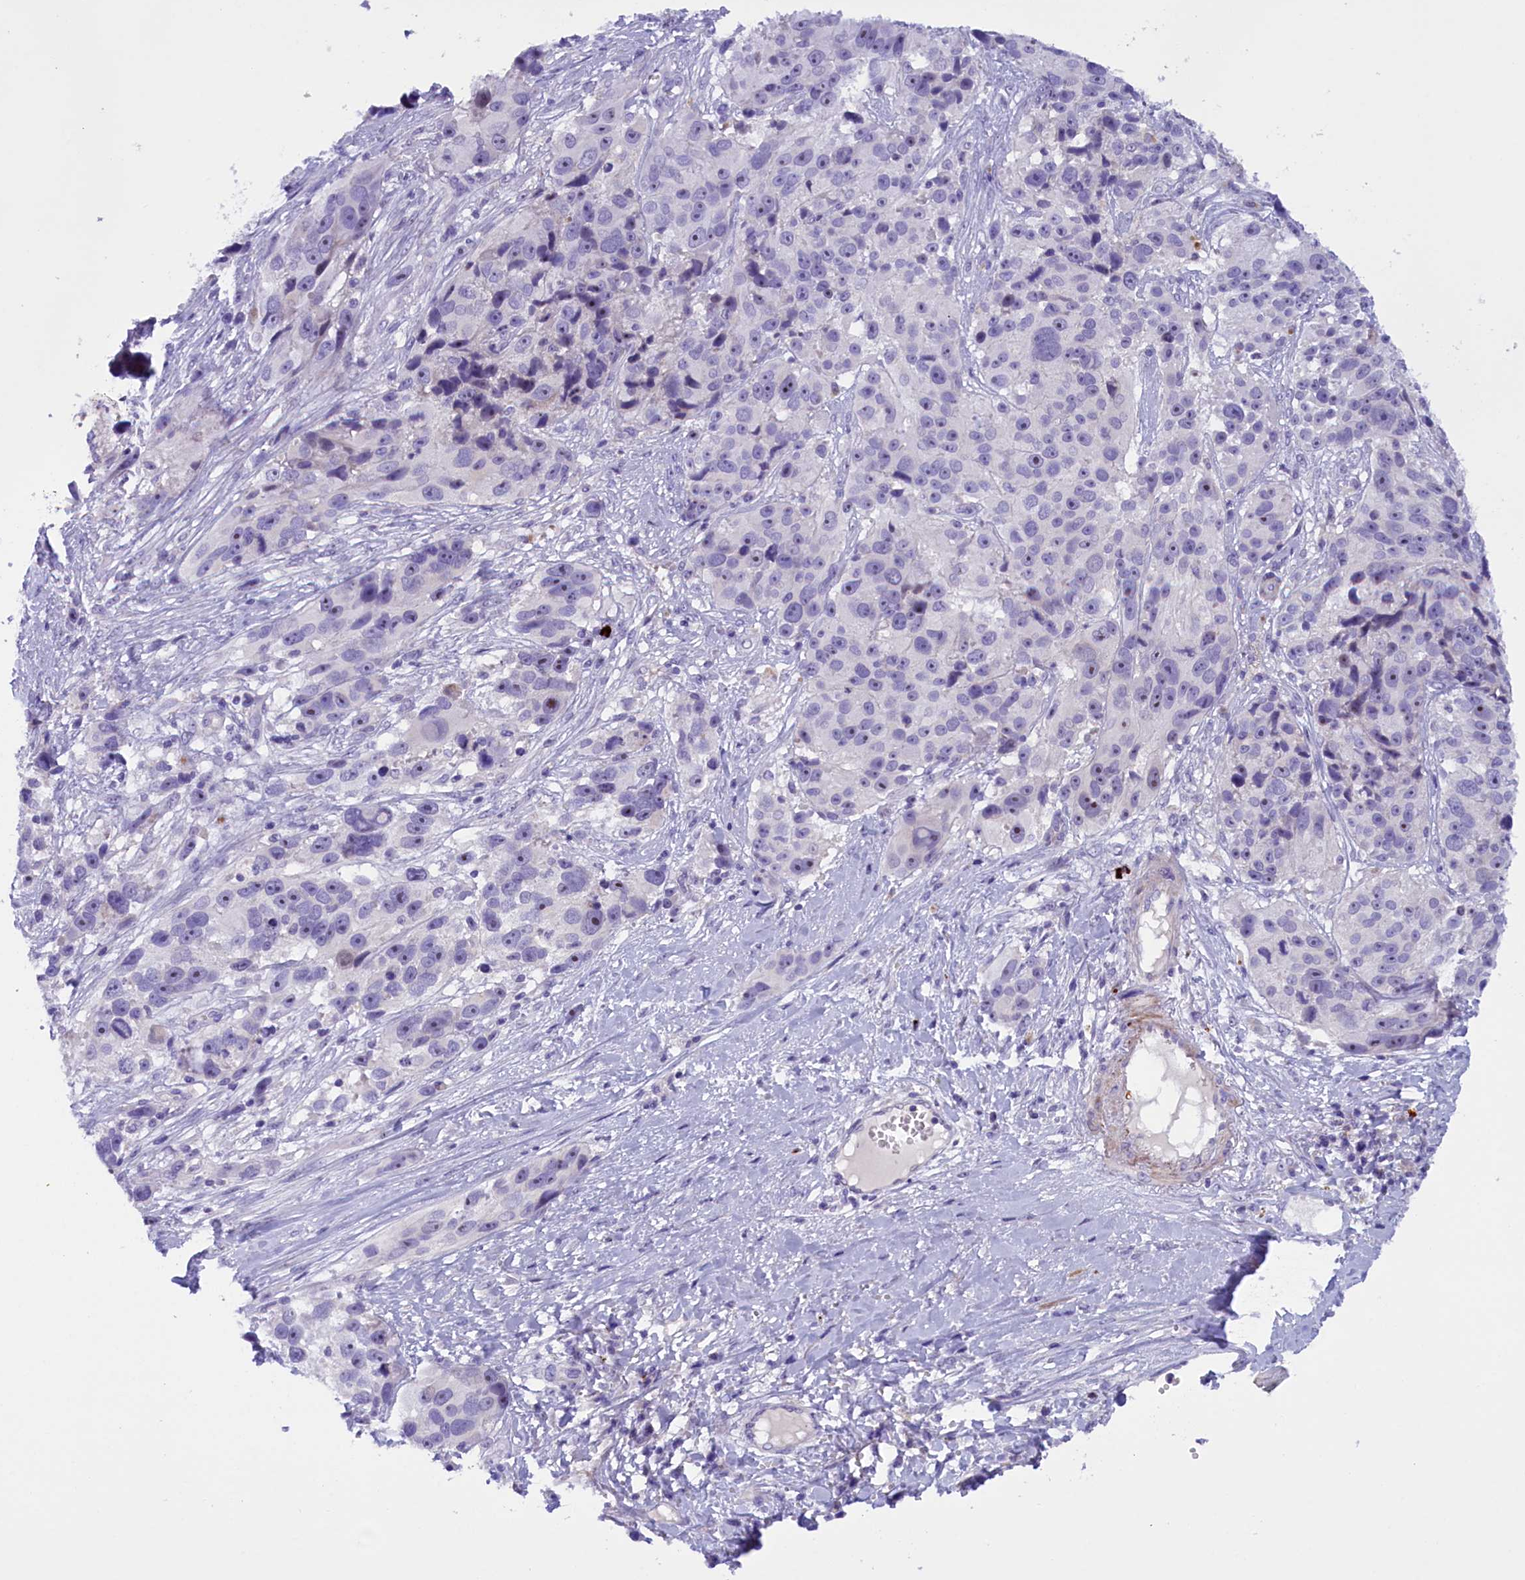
{"staining": {"intensity": "negative", "quantity": "none", "location": "none"}, "tissue": "melanoma", "cell_type": "Tumor cells", "image_type": "cancer", "snomed": [{"axis": "morphology", "description": "Malignant melanoma, NOS"}, {"axis": "topography", "description": "Skin"}], "caption": "Tumor cells are negative for protein expression in human melanoma.", "gene": "RTTN", "patient": {"sex": "male", "age": 84}}